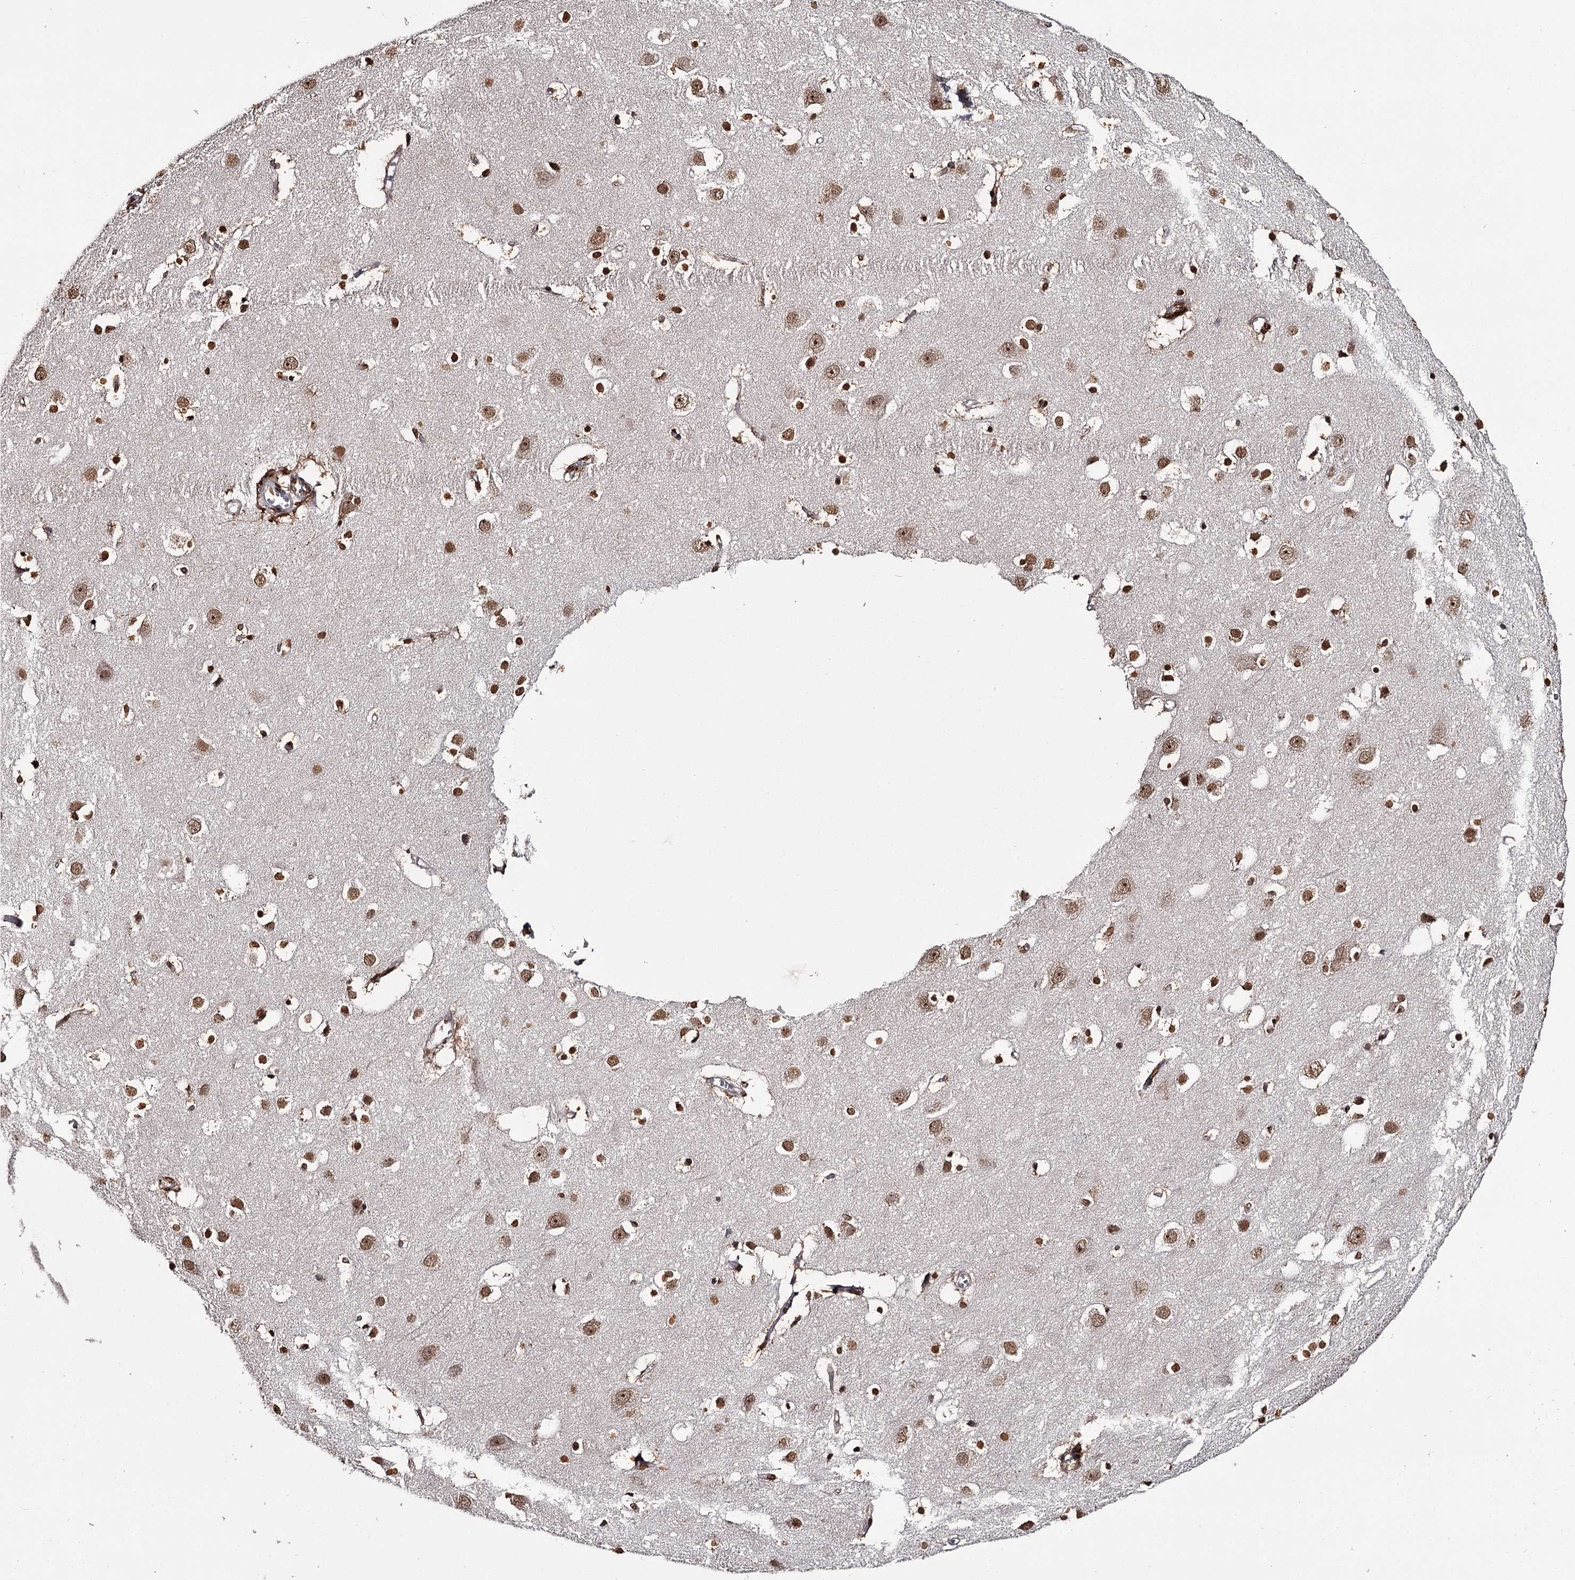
{"staining": {"intensity": "strong", "quantity": ">75%", "location": "nuclear"}, "tissue": "cerebral cortex", "cell_type": "Endothelial cells", "image_type": "normal", "snomed": [{"axis": "morphology", "description": "Normal tissue, NOS"}, {"axis": "topography", "description": "Cerebral cortex"}], "caption": "This image shows unremarkable cerebral cortex stained with immunohistochemistry (IHC) to label a protein in brown. The nuclear of endothelial cells show strong positivity for the protein. Nuclei are counter-stained blue.", "gene": "THYN1", "patient": {"sex": "male", "age": 54}}